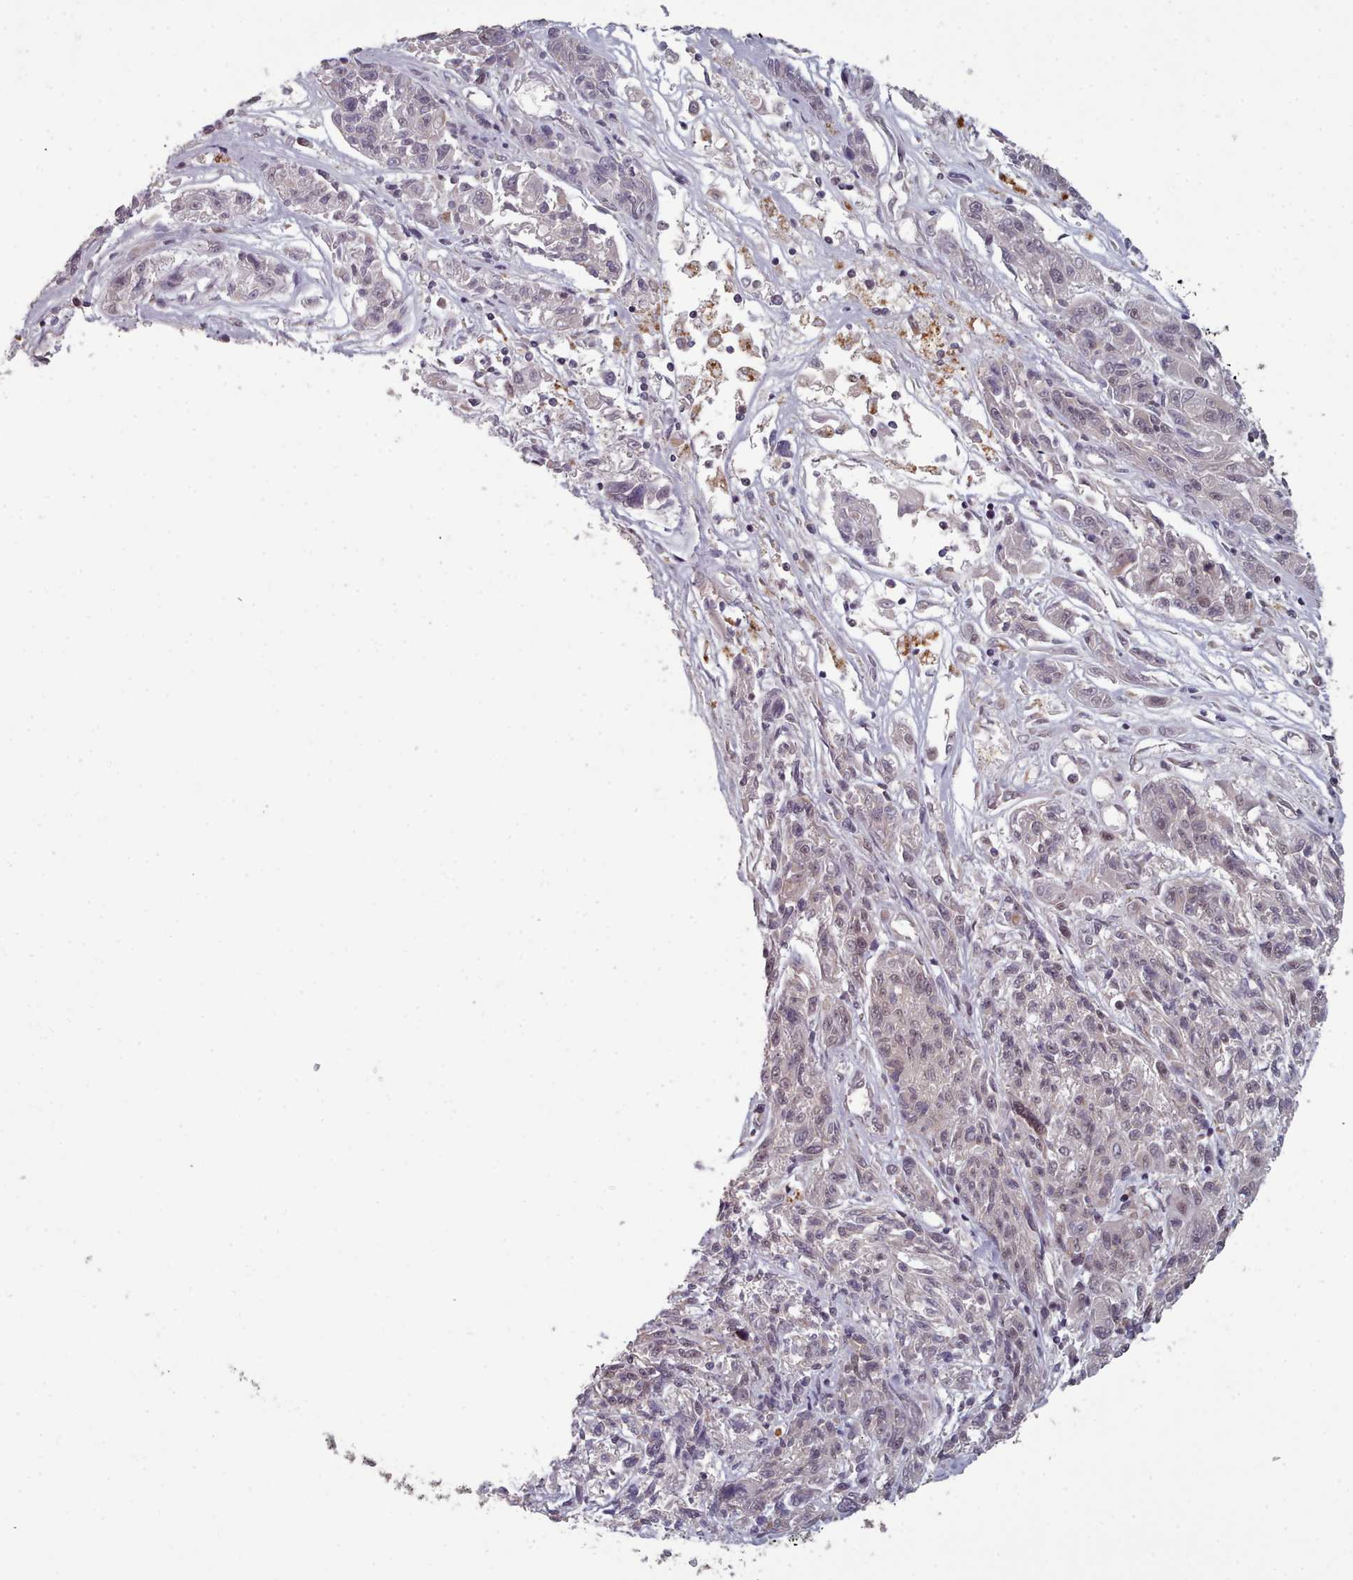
{"staining": {"intensity": "negative", "quantity": "none", "location": "none"}, "tissue": "melanoma", "cell_type": "Tumor cells", "image_type": "cancer", "snomed": [{"axis": "morphology", "description": "Malignant melanoma, NOS"}, {"axis": "topography", "description": "Skin"}], "caption": "Immunohistochemical staining of human malignant melanoma reveals no significant positivity in tumor cells. (DAB immunohistochemistry, high magnification).", "gene": "DHX8", "patient": {"sex": "male", "age": 53}}